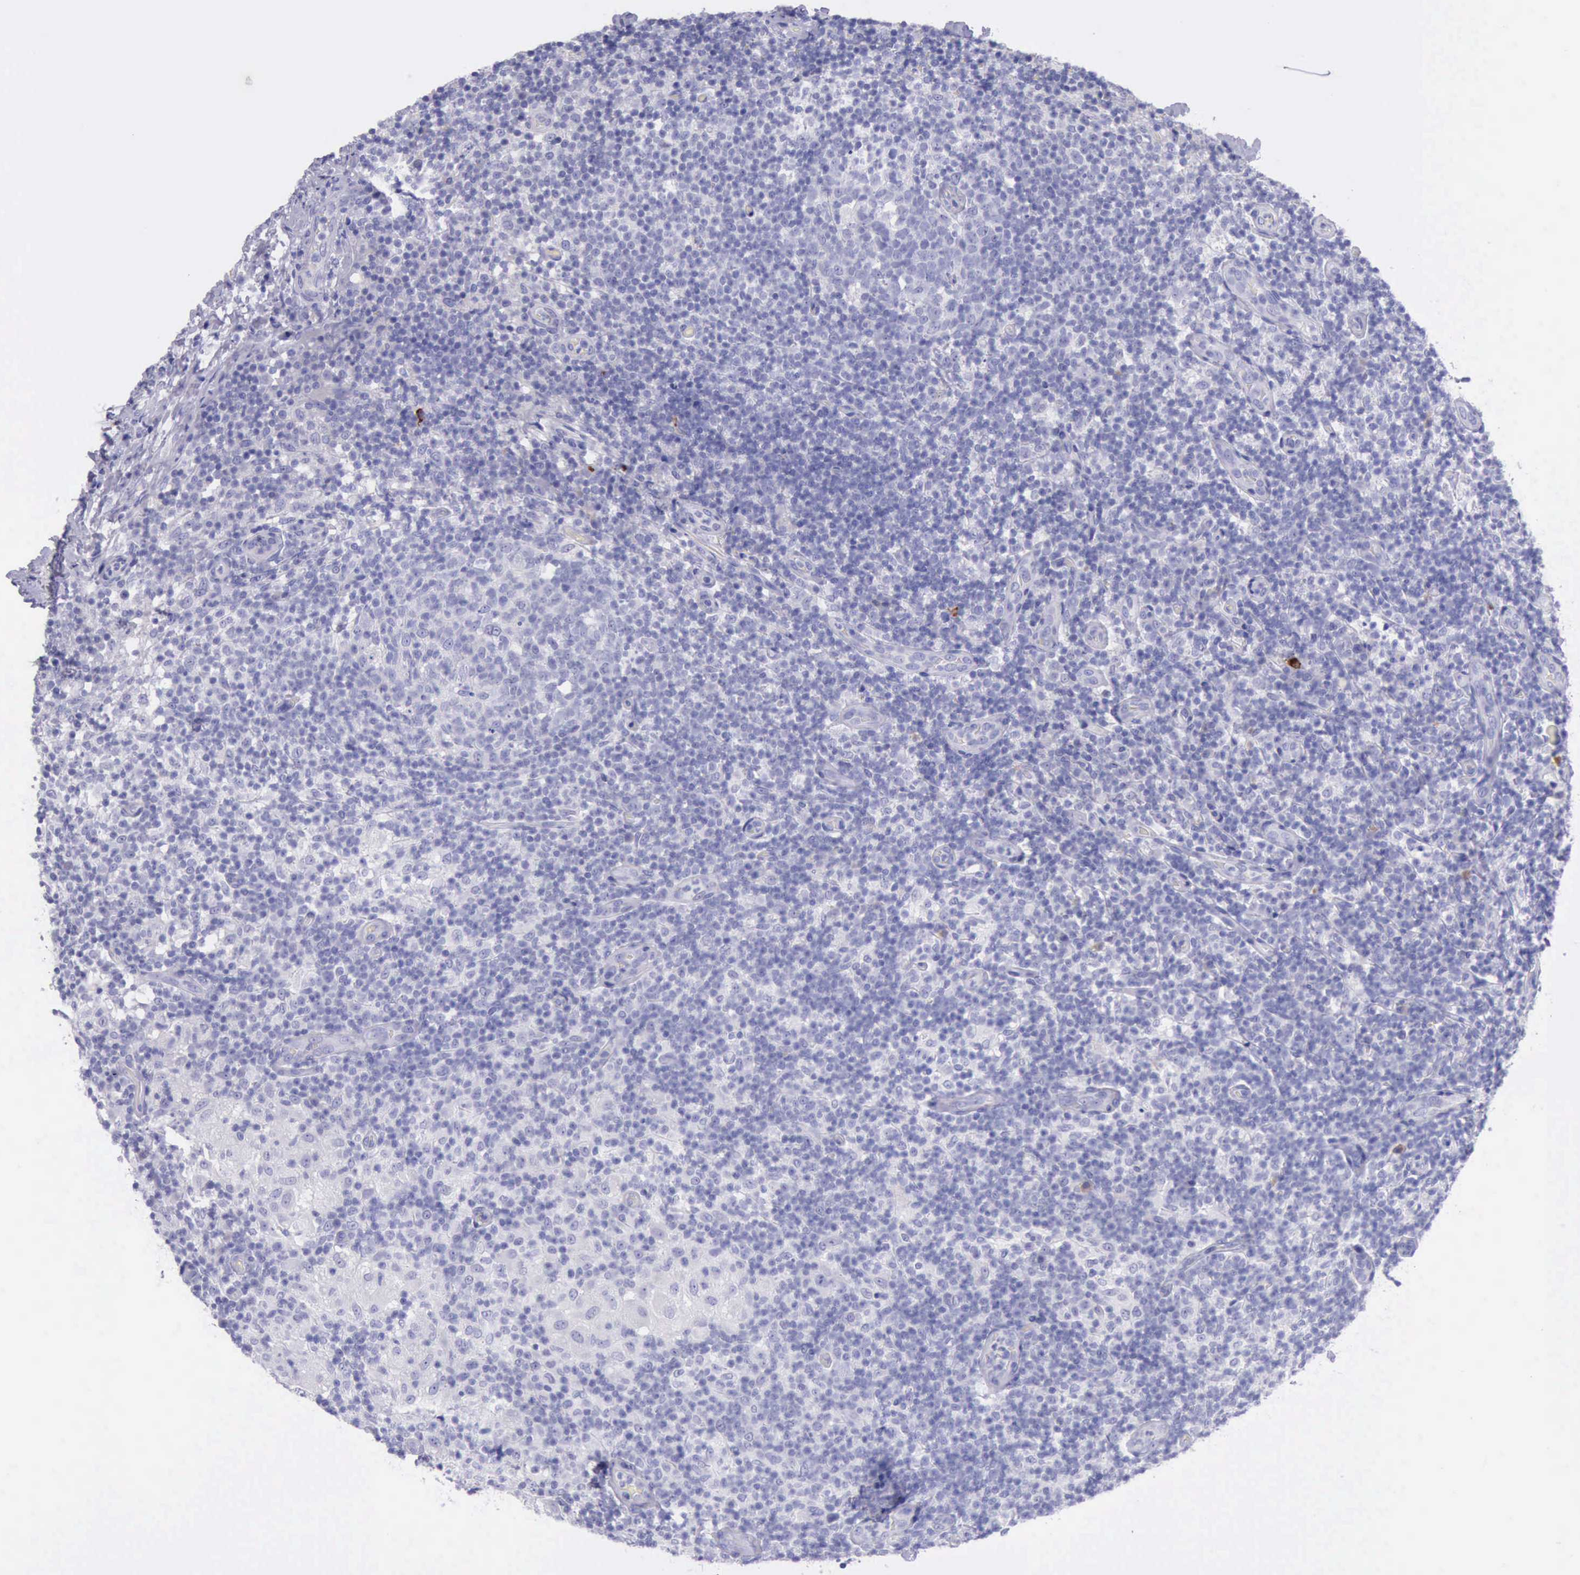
{"staining": {"intensity": "negative", "quantity": "none", "location": "none"}, "tissue": "lymph node", "cell_type": "Germinal center cells", "image_type": "normal", "snomed": [{"axis": "morphology", "description": "Normal tissue, NOS"}, {"axis": "morphology", "description": "Inflammation, NOS"}, {"axis": "topography", "description": "Lymph node"}], "caption": "The IHC histopathology image has no significant expression in germinal center cells of lymph node. Nuclei are stained in blue.", "gene": "KRT8", "patient": {"sex": "male", "age": 46}}